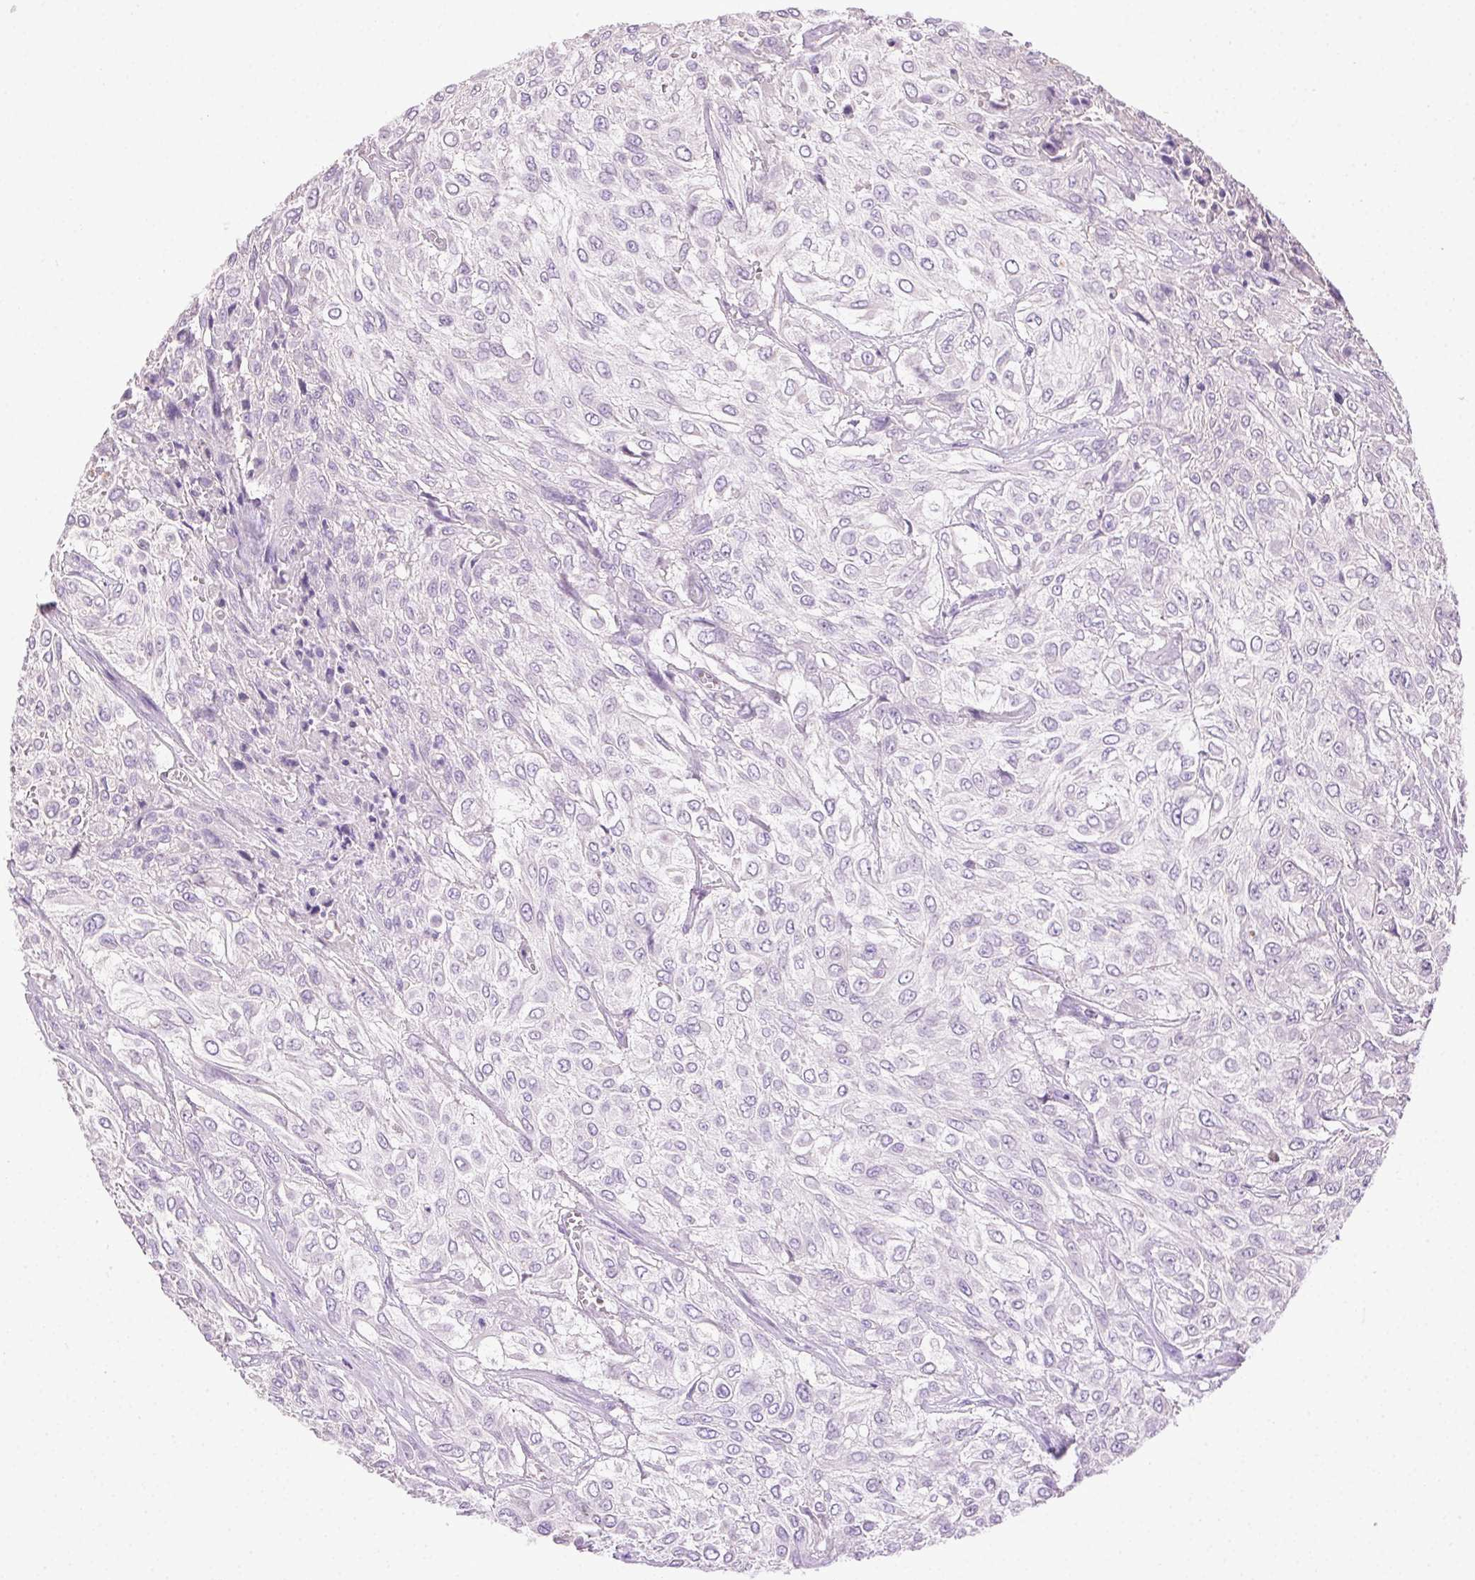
{"staining": {"intensity": "negative", "quantity": "none", "location": "none"}, "tissue": "urothelial cancer", "cell_type": "Tumor cells", "image_type": "cancer", "snomed": [{"axis": "morphology", "description": "Urothelial carcinoma, High grade"}, {"axis": "topography", "description": "Urinary bladder"}], "caption": "This is an immunohistochemistry histopathology image of human high-grade urothelial carcinoma. There is no staining in tumor cells.", "gene": "SYCE2", "patient": {"sex": "male", "age": 57}}